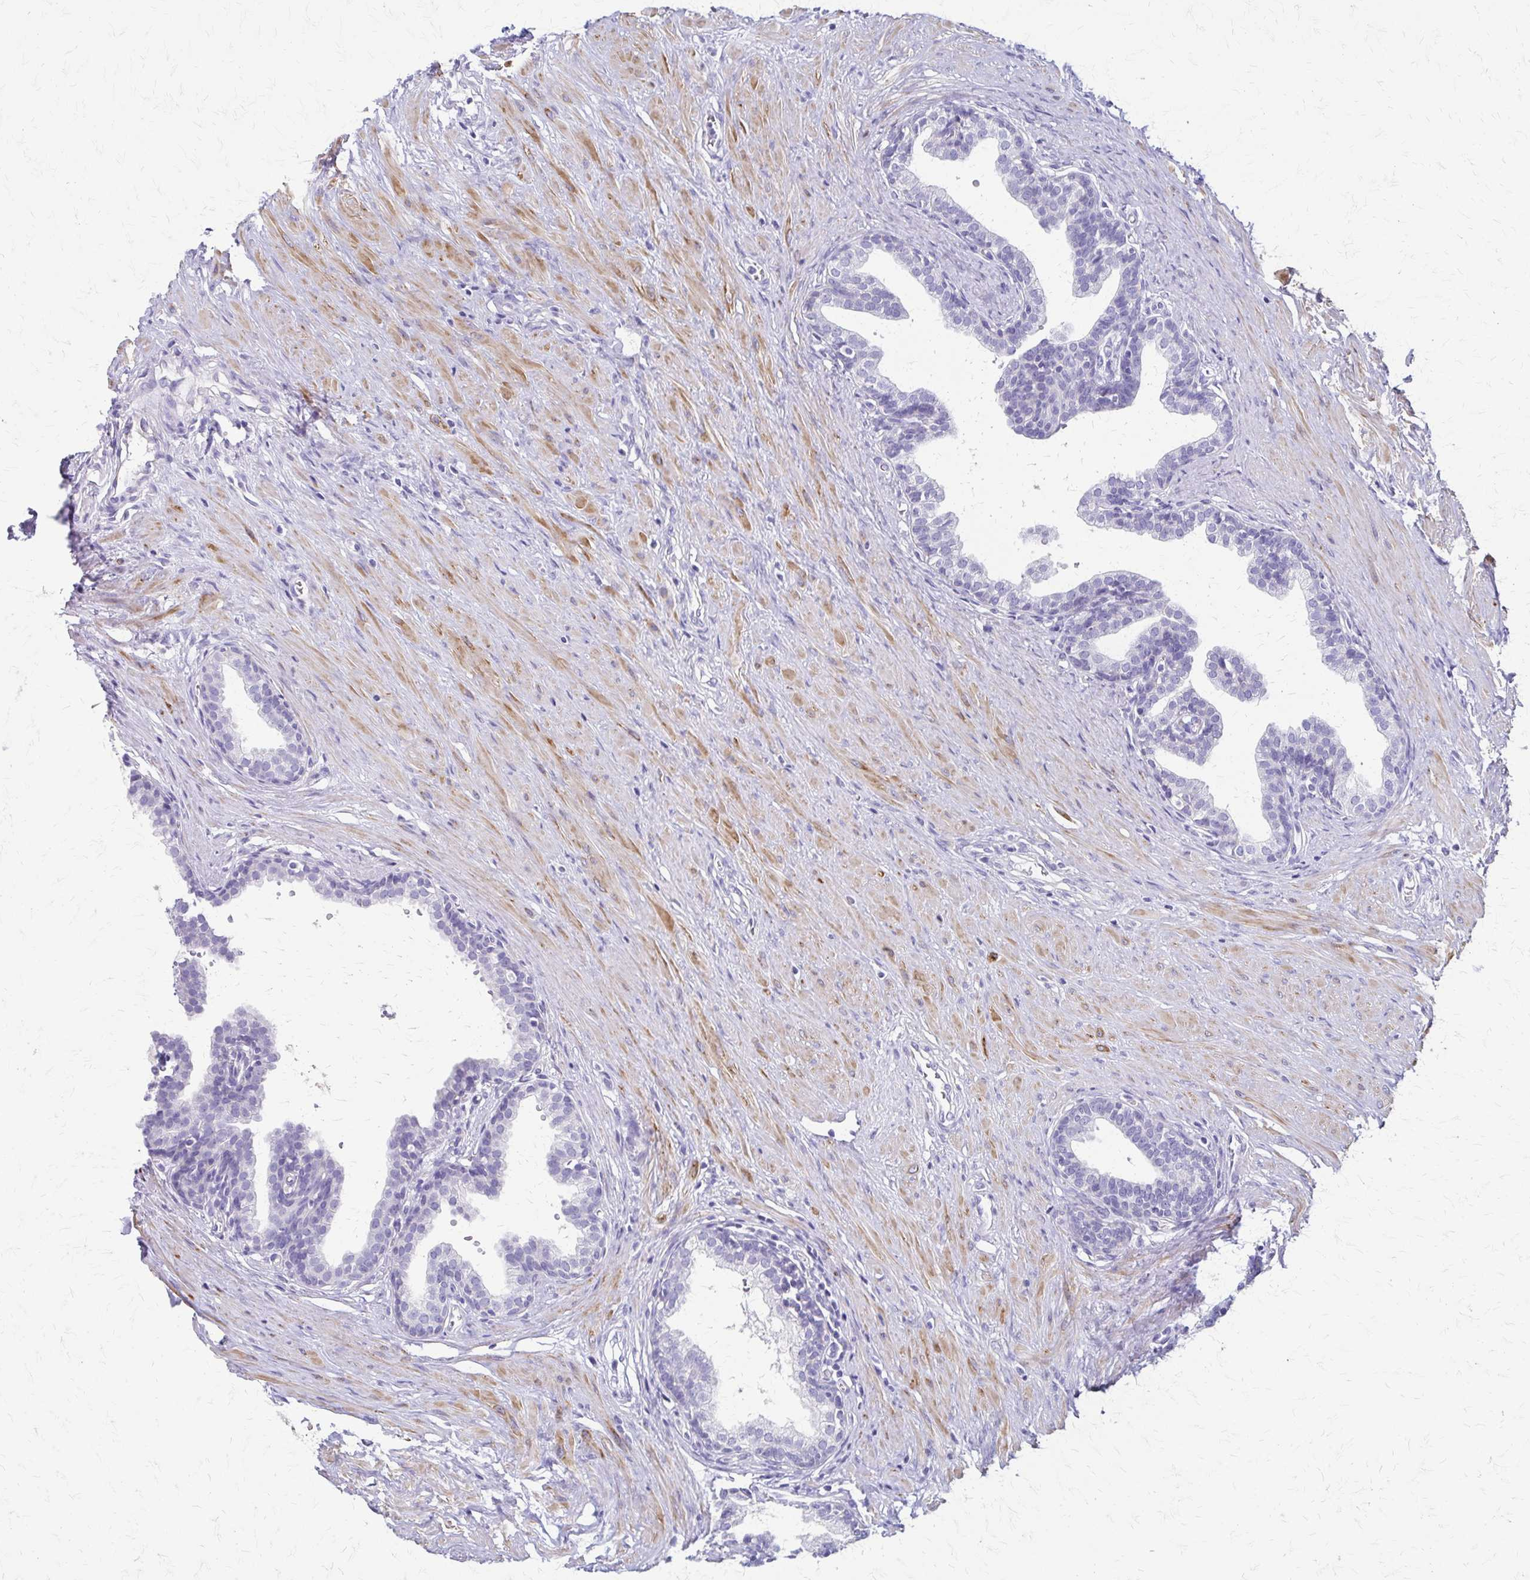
{"staining": {"intensity": "negative", "quantity": "none", "location": "none"}, "tissue": "prostate", "cell_type": "Glandular cells", "image_type": "normal", "snomed": [{"axis": "morphology", "description": "Normal tissue, NOS"}, {"axis": "topography", "description": "Prostate"}, {"axis": "topography", "description": "Peripheral nerve tissue"}], "caption": "Immunohistochemical staining of normal human prostate exhibits no significant expression in glandular cells.", "gene": "ZSCAN5B", "patient": {"sex": "male", "age": 55}}